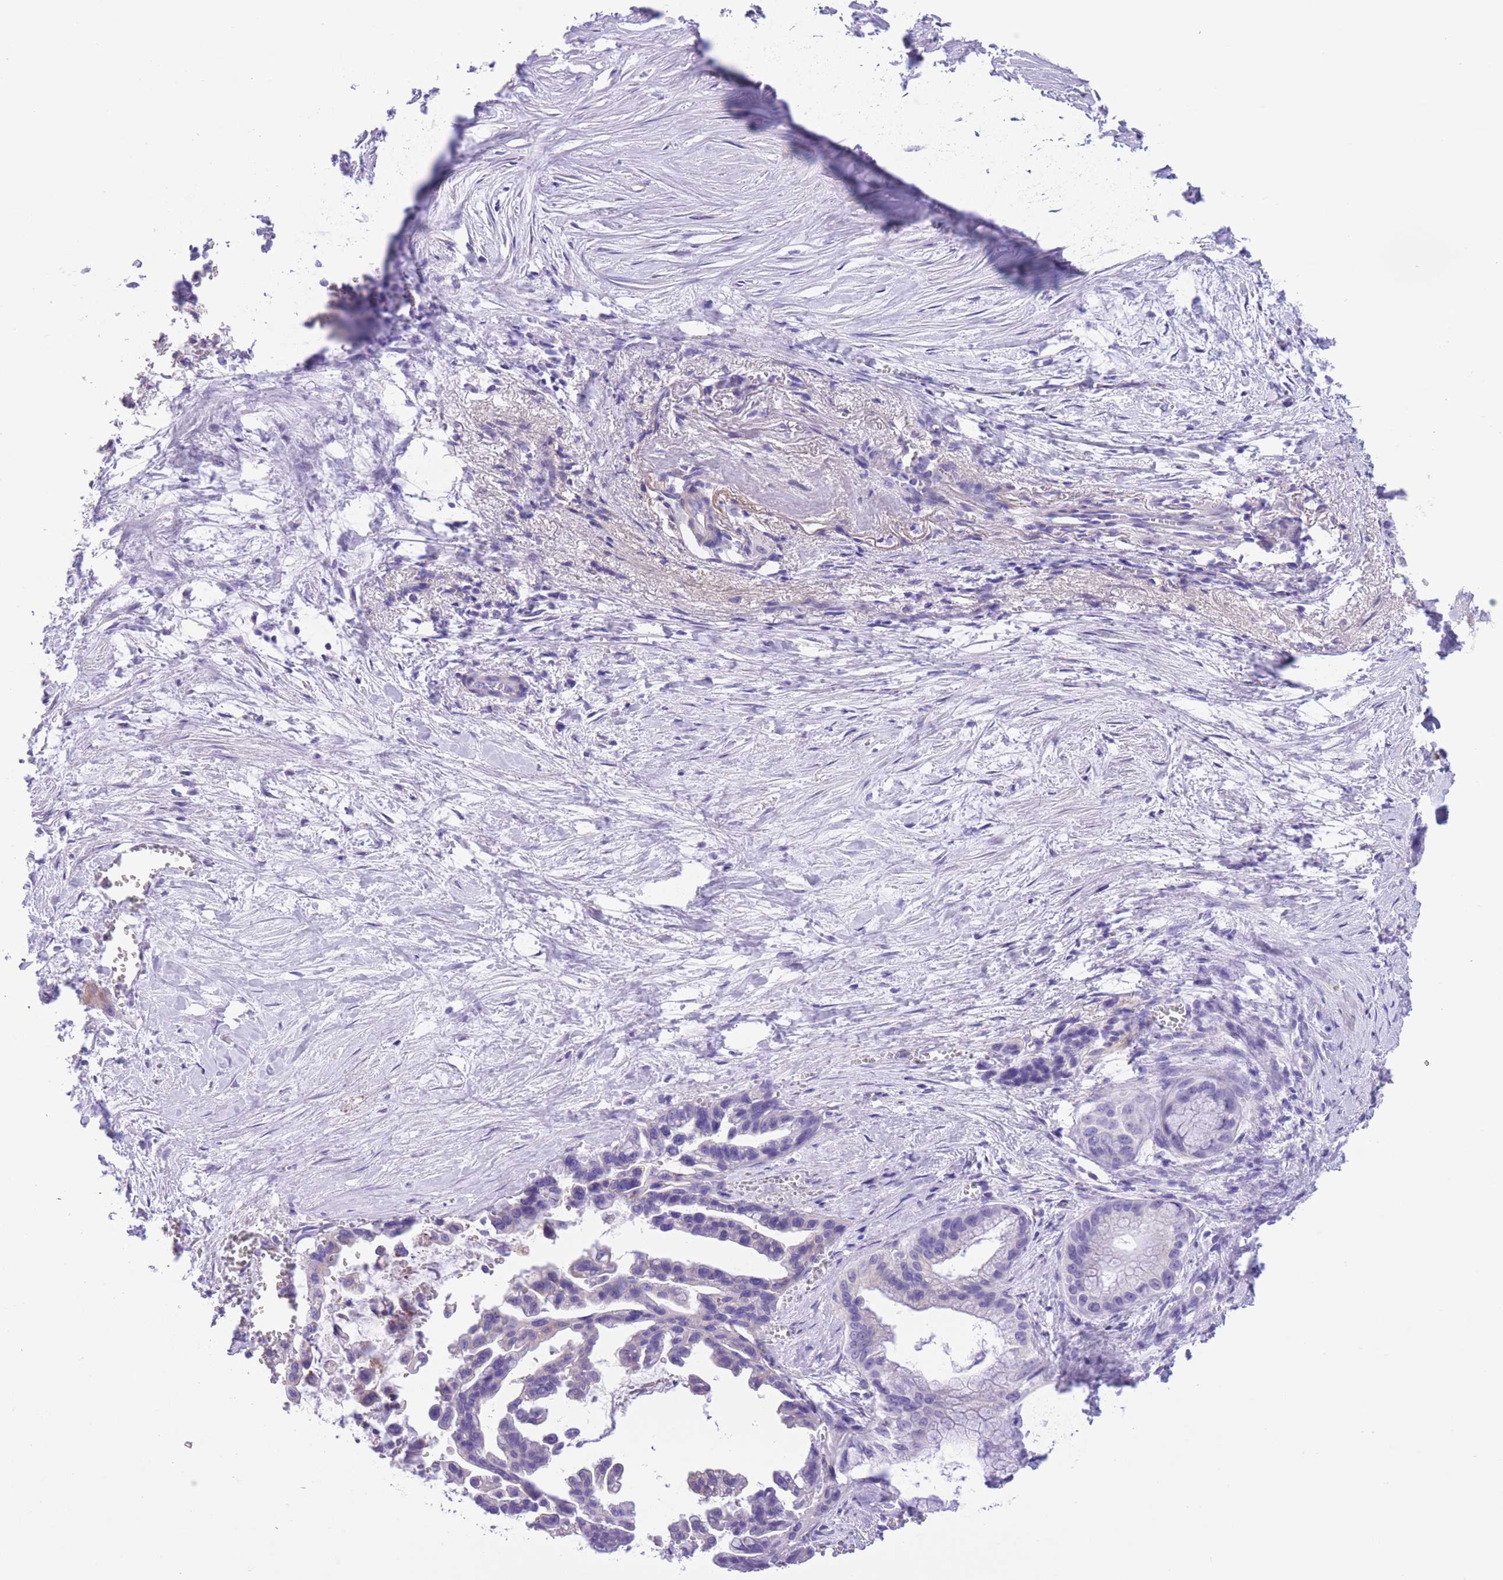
{"staining": {"intensity": "negative", "quantity": "none", "location": "none"}, "tissue": "pancreatic cancer", "cell_type": "Tumor cells", "image_type": "cancer", "snomed": [{"axis": "morphology", "description": "Adenocarcinoma, NOS"}, {"axis": "topography", "description": "Pancreas"}], "caption": "There is no significant expression in tumor cells of pancreatic adenocarcinoma. (DAB (3,3'-diaminobenzidine) immunohistochemistry (IHC) visualized using brightfield microscopy, high magnification).", "gene": "RAI2", "patient": {"sex": "male", "age": 61}}